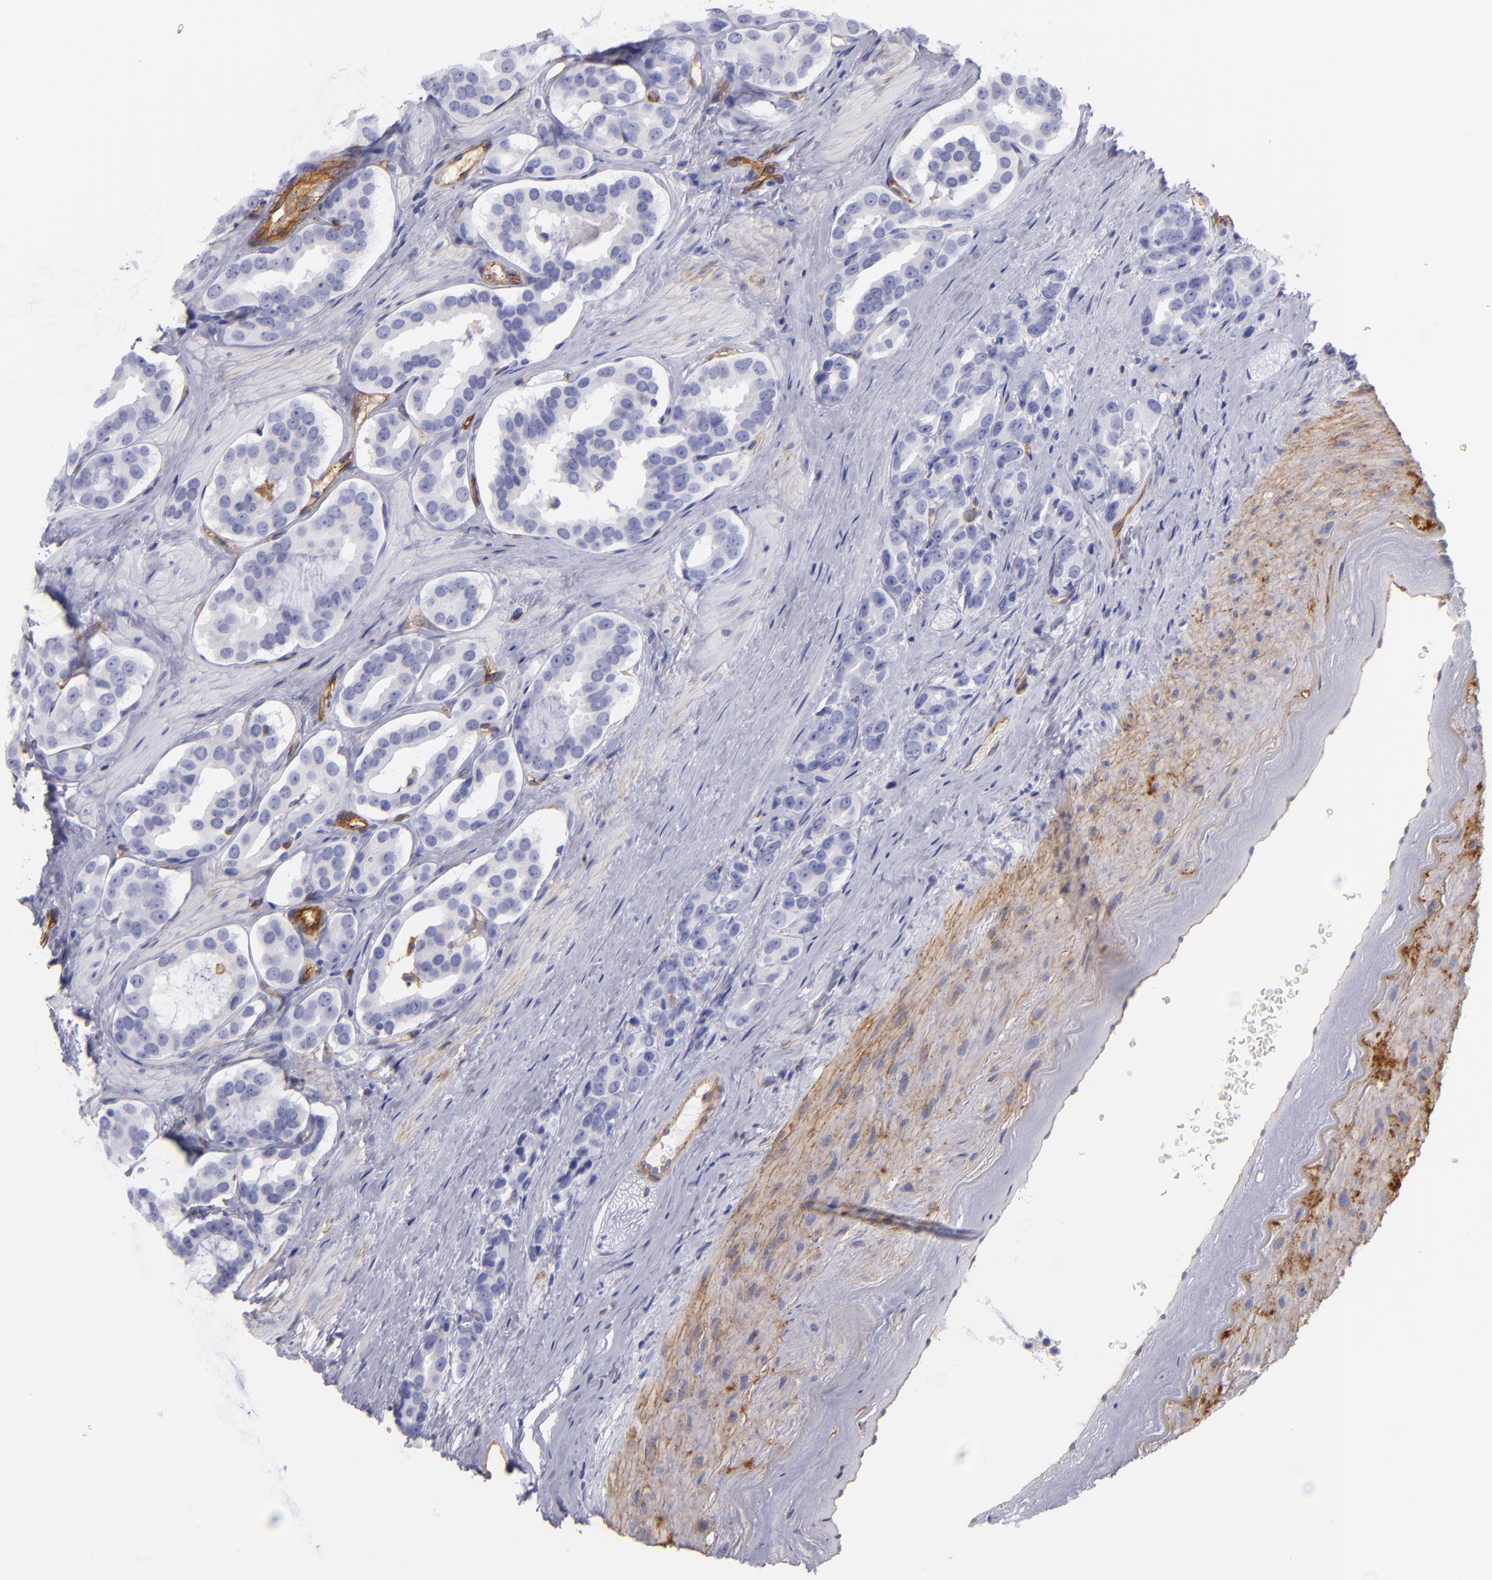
{"staining": {"intensity": "negative", "quantity": "none", "location": "none"}, "tissue": "prostate cancer", "cell_type": "Tumor cells", "image_type": "cancer", "snomed": [{"axis": "morphology", "description": "Adenocarcinoma, Low grade"}, {"axis": "topography", "description": "Prostate"}], "caption": "A histopathology image of human prostate cancer is negative for staining in tumor cells.", "gene": "ENTPD1", "patient": {"sex": "male", "age": 59}}